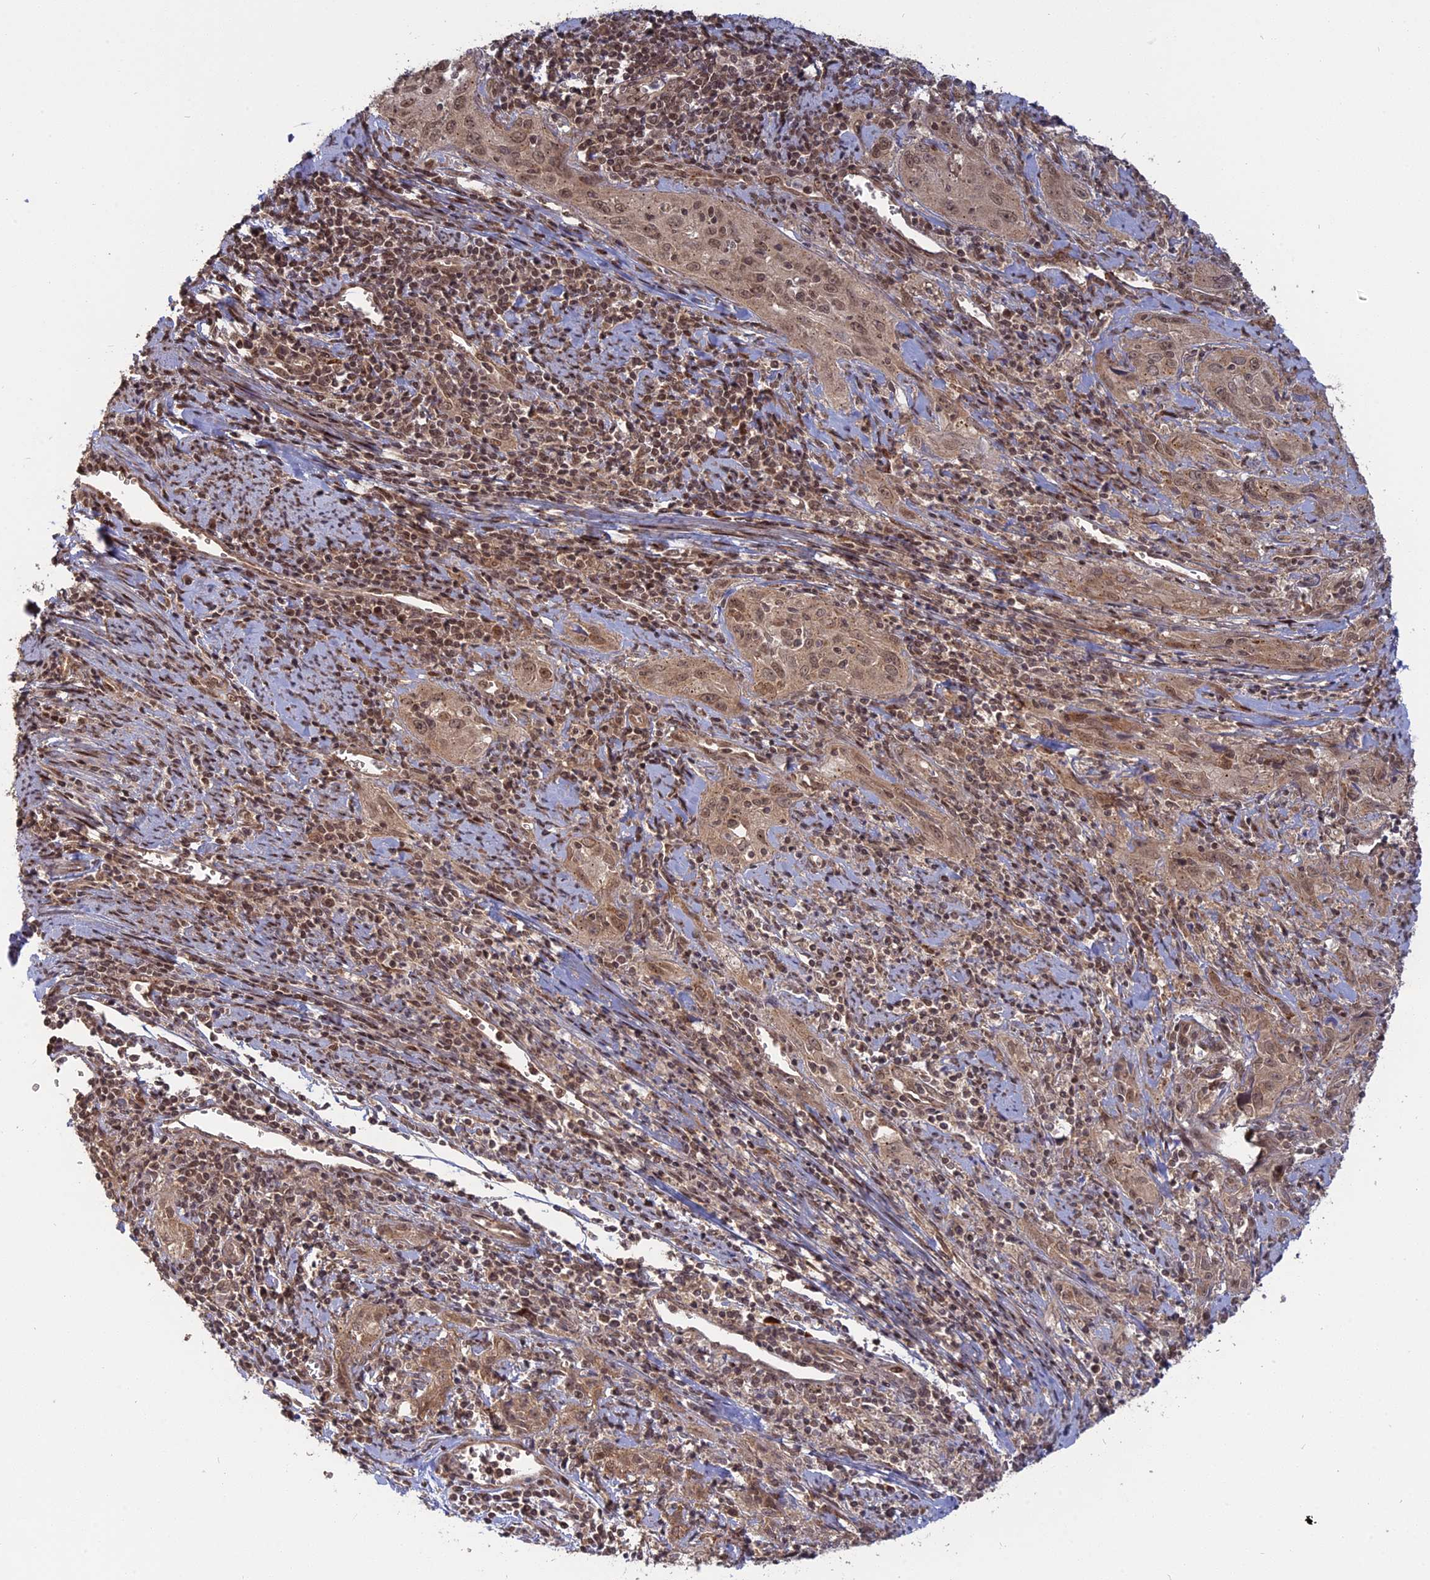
{"staining": {"intensity": "moderate", "quantity": ">75%", "location": "nuclear"}, "tissue": "cervical cancer", "cell_type": "Tumor cells", "image_type": "cancer", "snomed": [{"axis": "morphology", "description": "Squamous cell carcinoma, NOS"}, {"axis": "topography", "description": "Cervix"}], "caption": "Cervical squamous cell carcinoma tissue displays moderate nuclear staining in approximately >75% of tumor cells", "gene": "PKIG", "patient": {"sex": "female", "age": 57}}